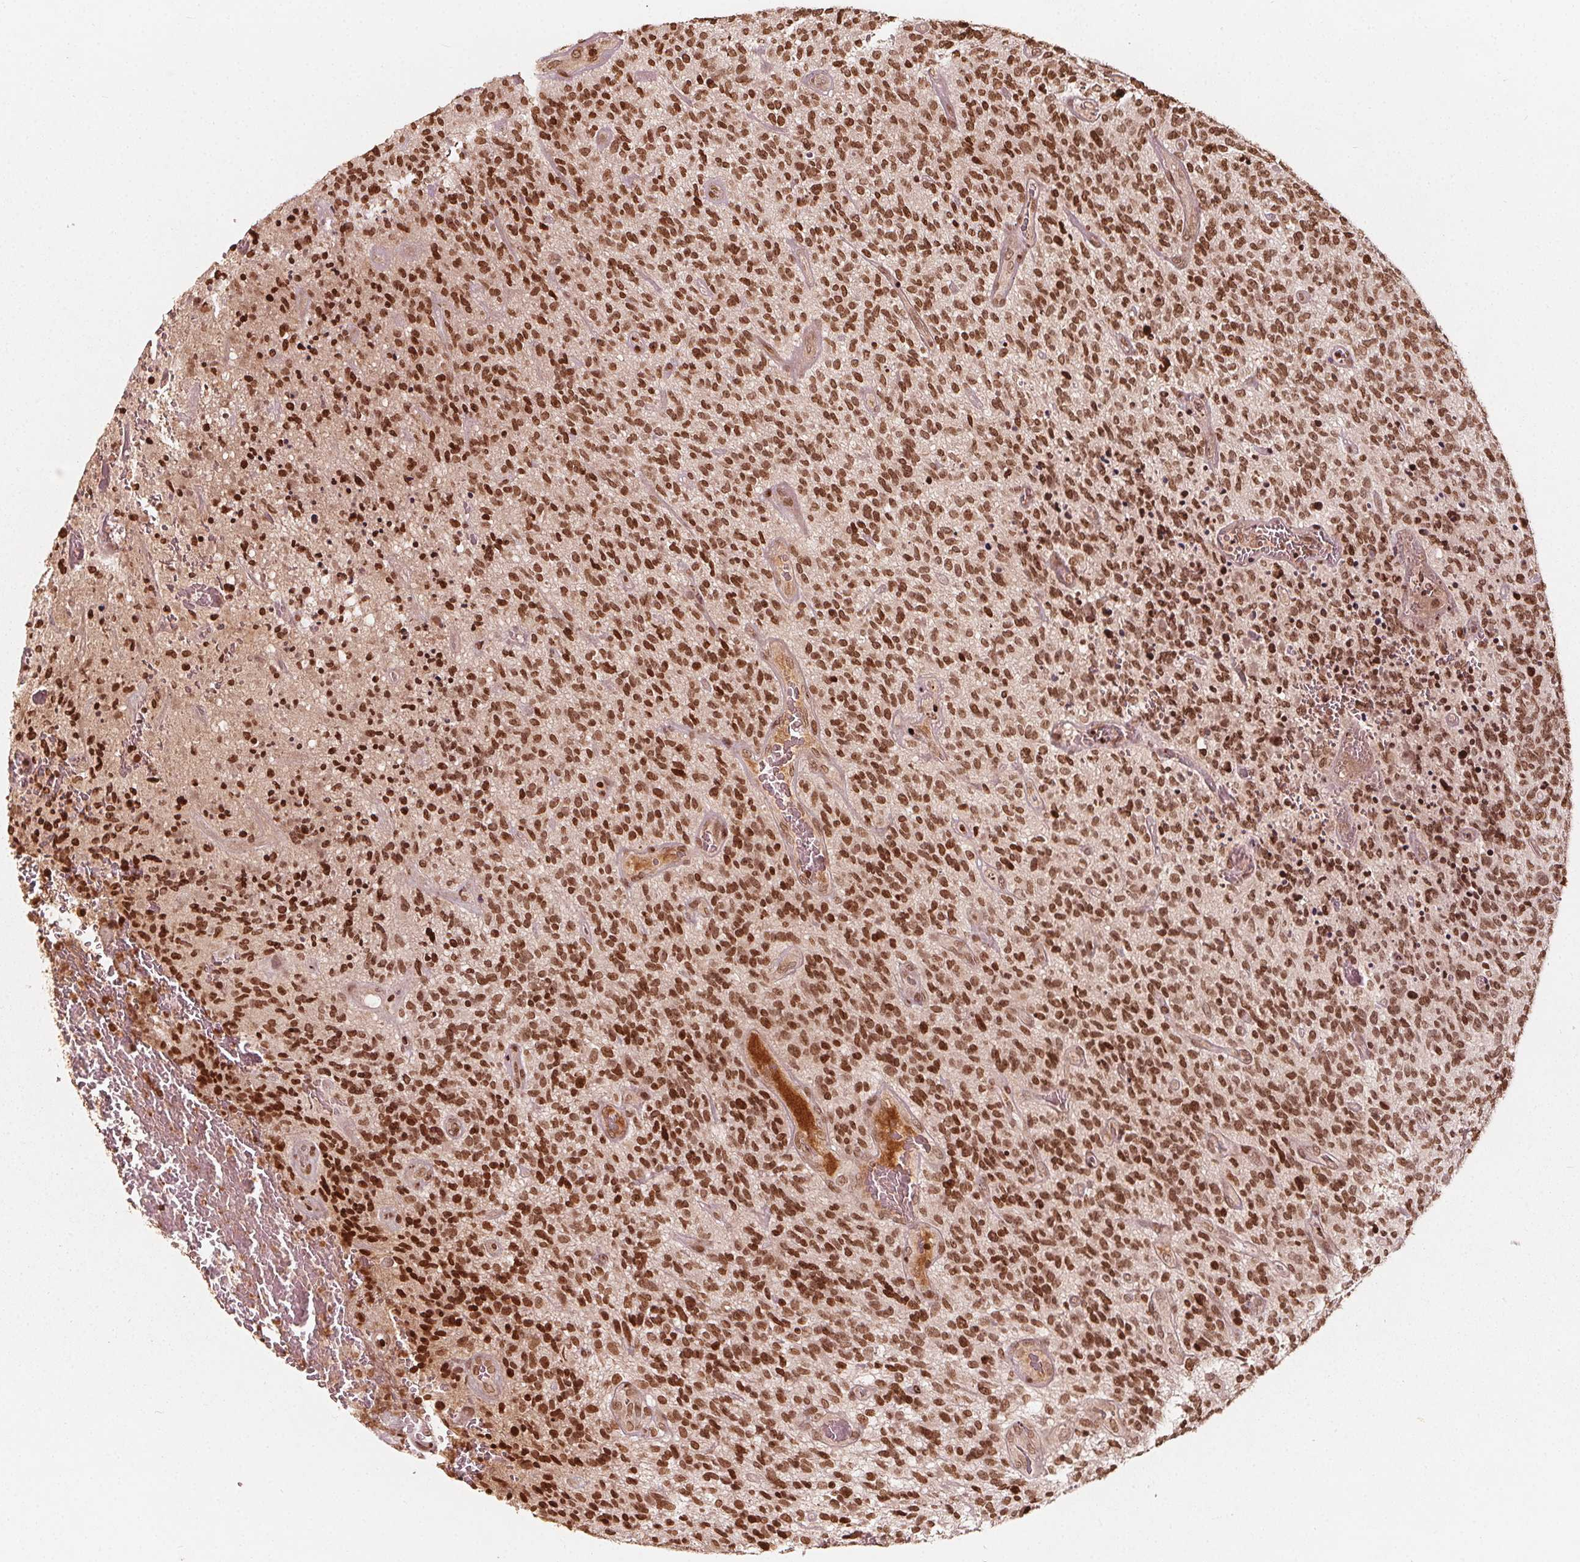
{"staining": {"intensity": "moderate", "quantity": ">75%", "location": "nuclear"}, "tissue": "glioma", "cell_type": "Tumor cells", "image_type": "cancer", "snomed": [{"axis": "morphology", "description": "Glioma, malignant, High grade"}, {"axis": "topography", "description": "Brain"}], "caption": "Moderate nuclear protein staining is appreciated in about >75% of tumor cells in glioma.", "gene": "H3C14", "patient": {"sex": "male", "age": 76}}